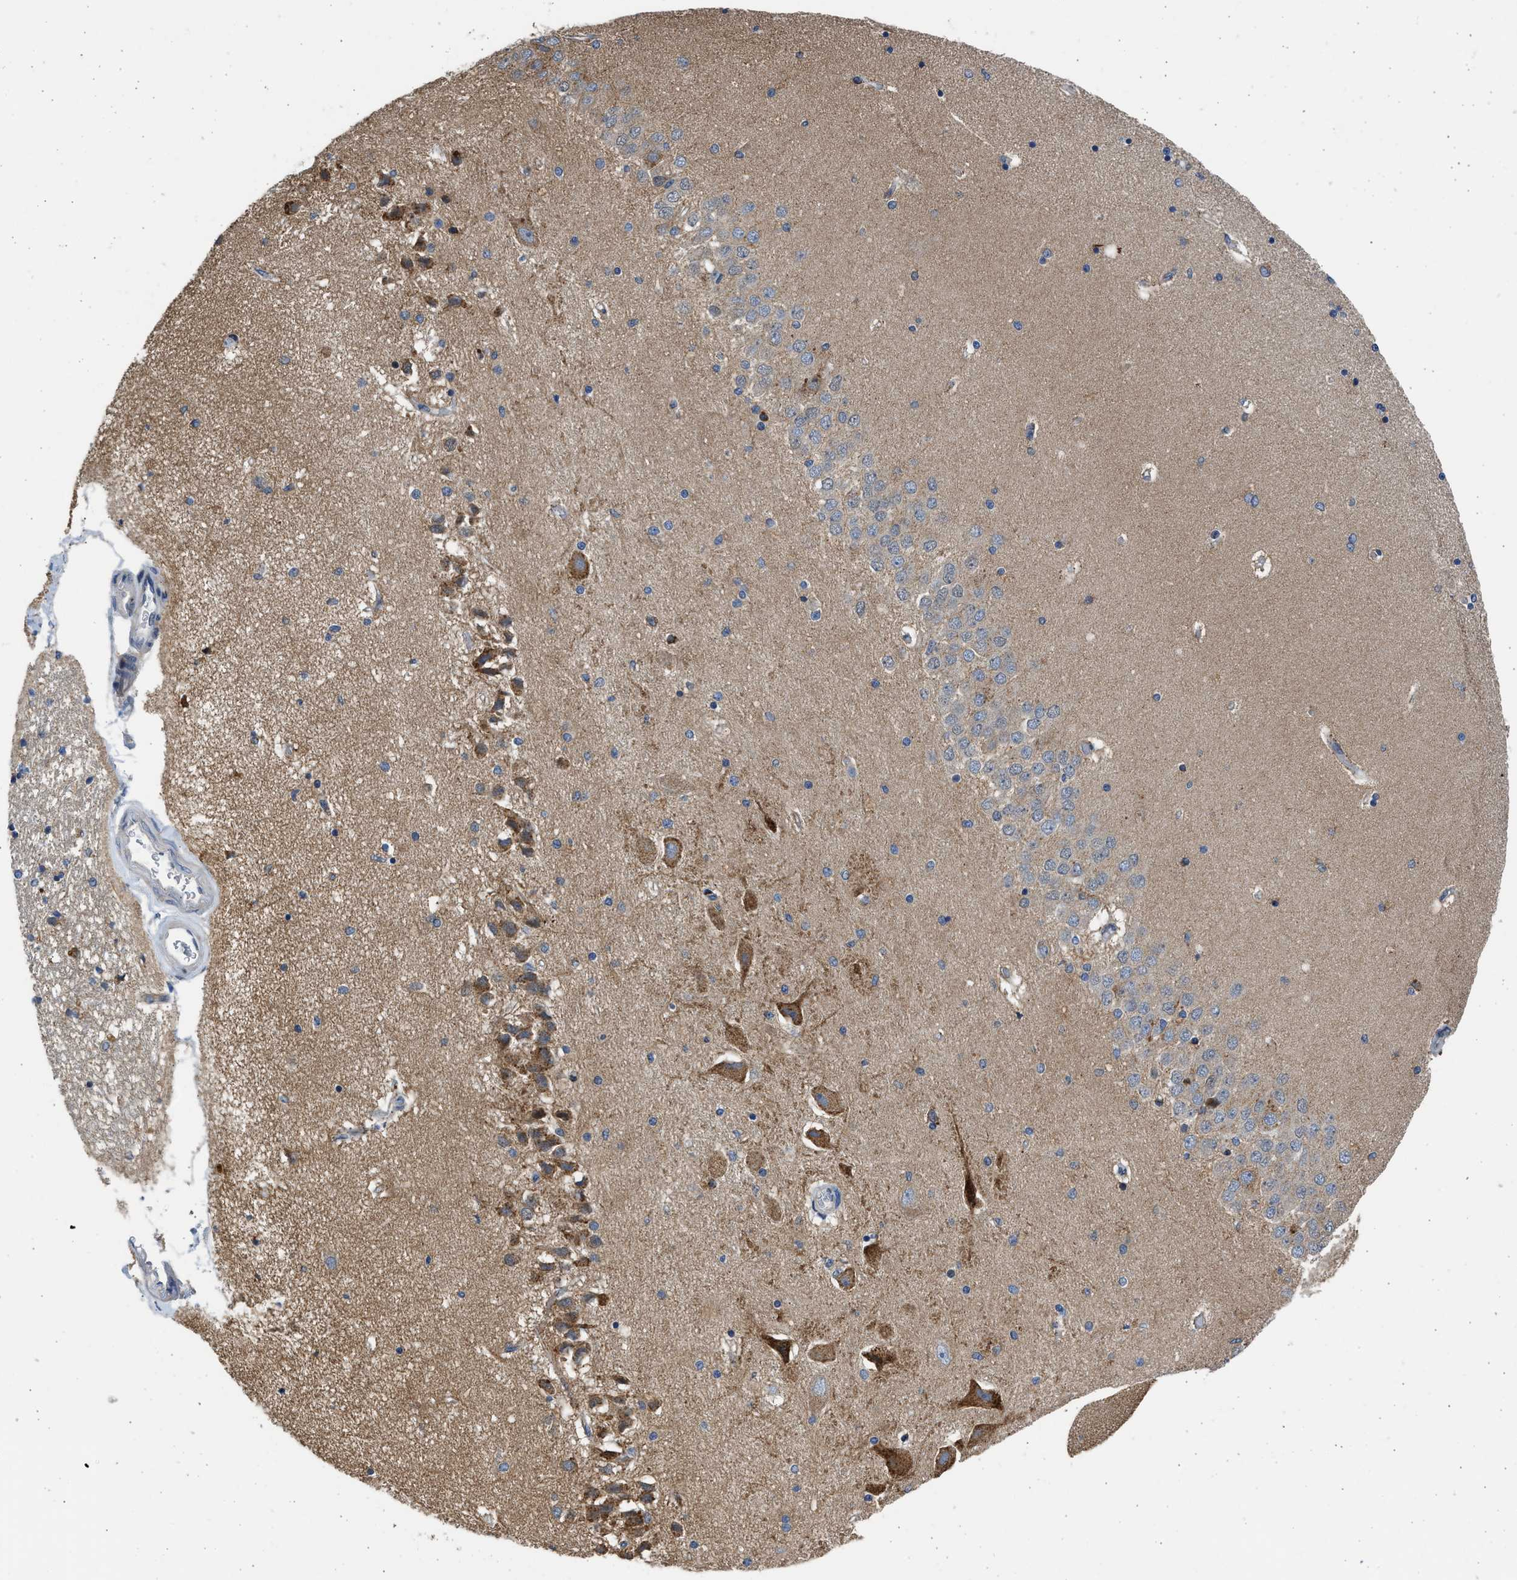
{"staining": {"intensity": "negative", "quantity": "none", "location": "none"}, "tissue": "hippocampus", "cell_type": "Glial cells", "image_type": "normal", "snomed": [{"axis": "morphology", "description": "Normal tissue, NOS"}, {"axis": "topography", "description": "Hippocampus"}], "caption": "A high-resolution histopathology image shows IHC staining of normal hippocampus, which reveals no significant positivity in glial cells. Brightfield microscopy of immunohistochemistry stained with DAB (3,3'-diaminobenzidine) (brown) and hematoxylin (blue), captured at high magnification.", "gene": "PLD2", "patient": {"sex": "female", "age": 54}}